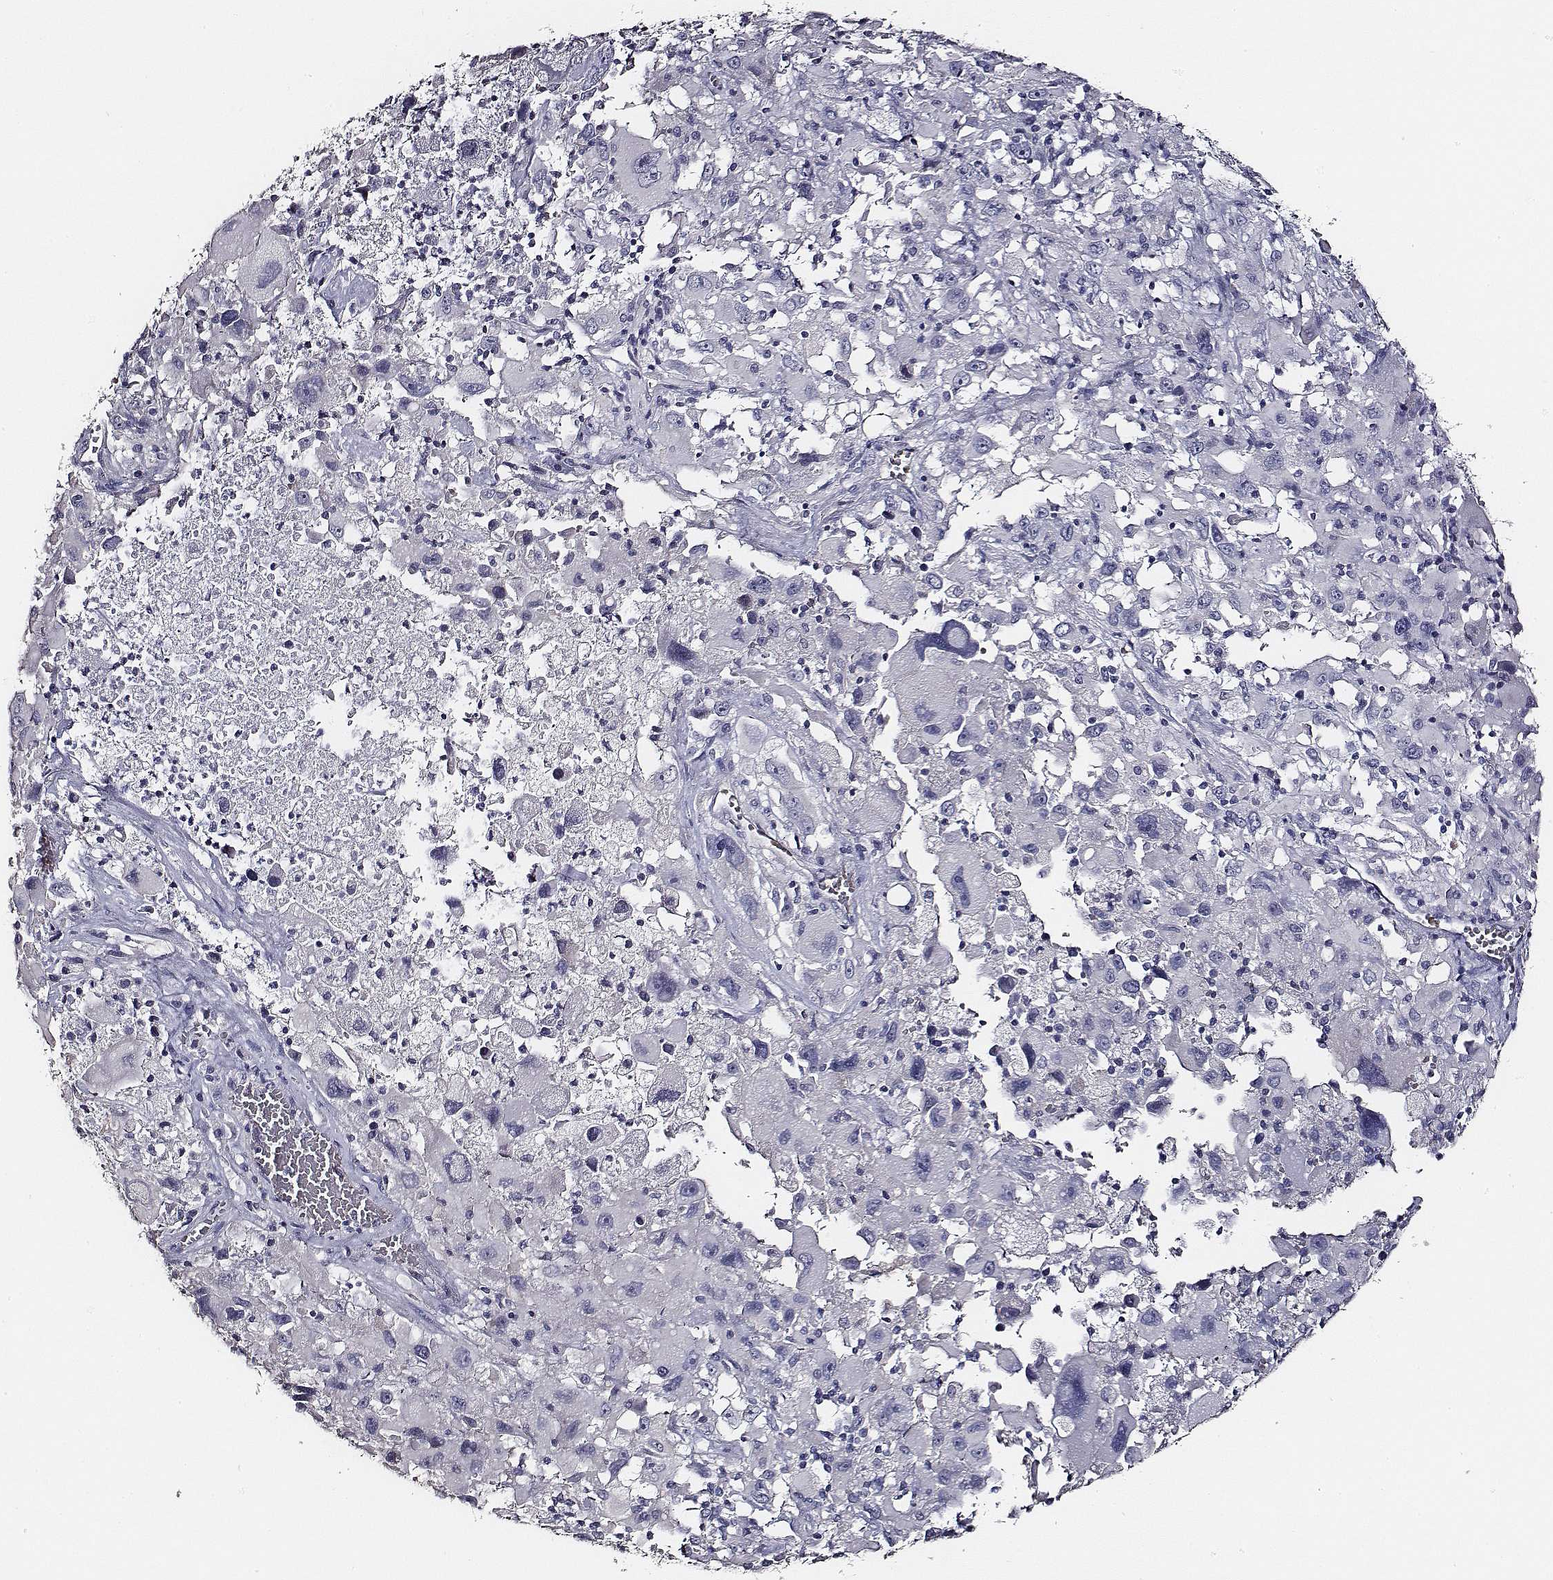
{"staining": {"intensity": "negative", "quantity": "none", "location": "none"}, "tissue": "melanoma", "cell_type": "Tumor cells", "image_type": "cancer", "snomed": [{"axis": "morphology", "description": "Malignant melanoma, Metastatic site"}, {"axis": "topography", "description": "Soft tissue"}], "caption": "The micrograph reveals no staining of tumor cells in melanoma.", "gene": "AADAT", "patient": {"sex": "male", "age": 50}}